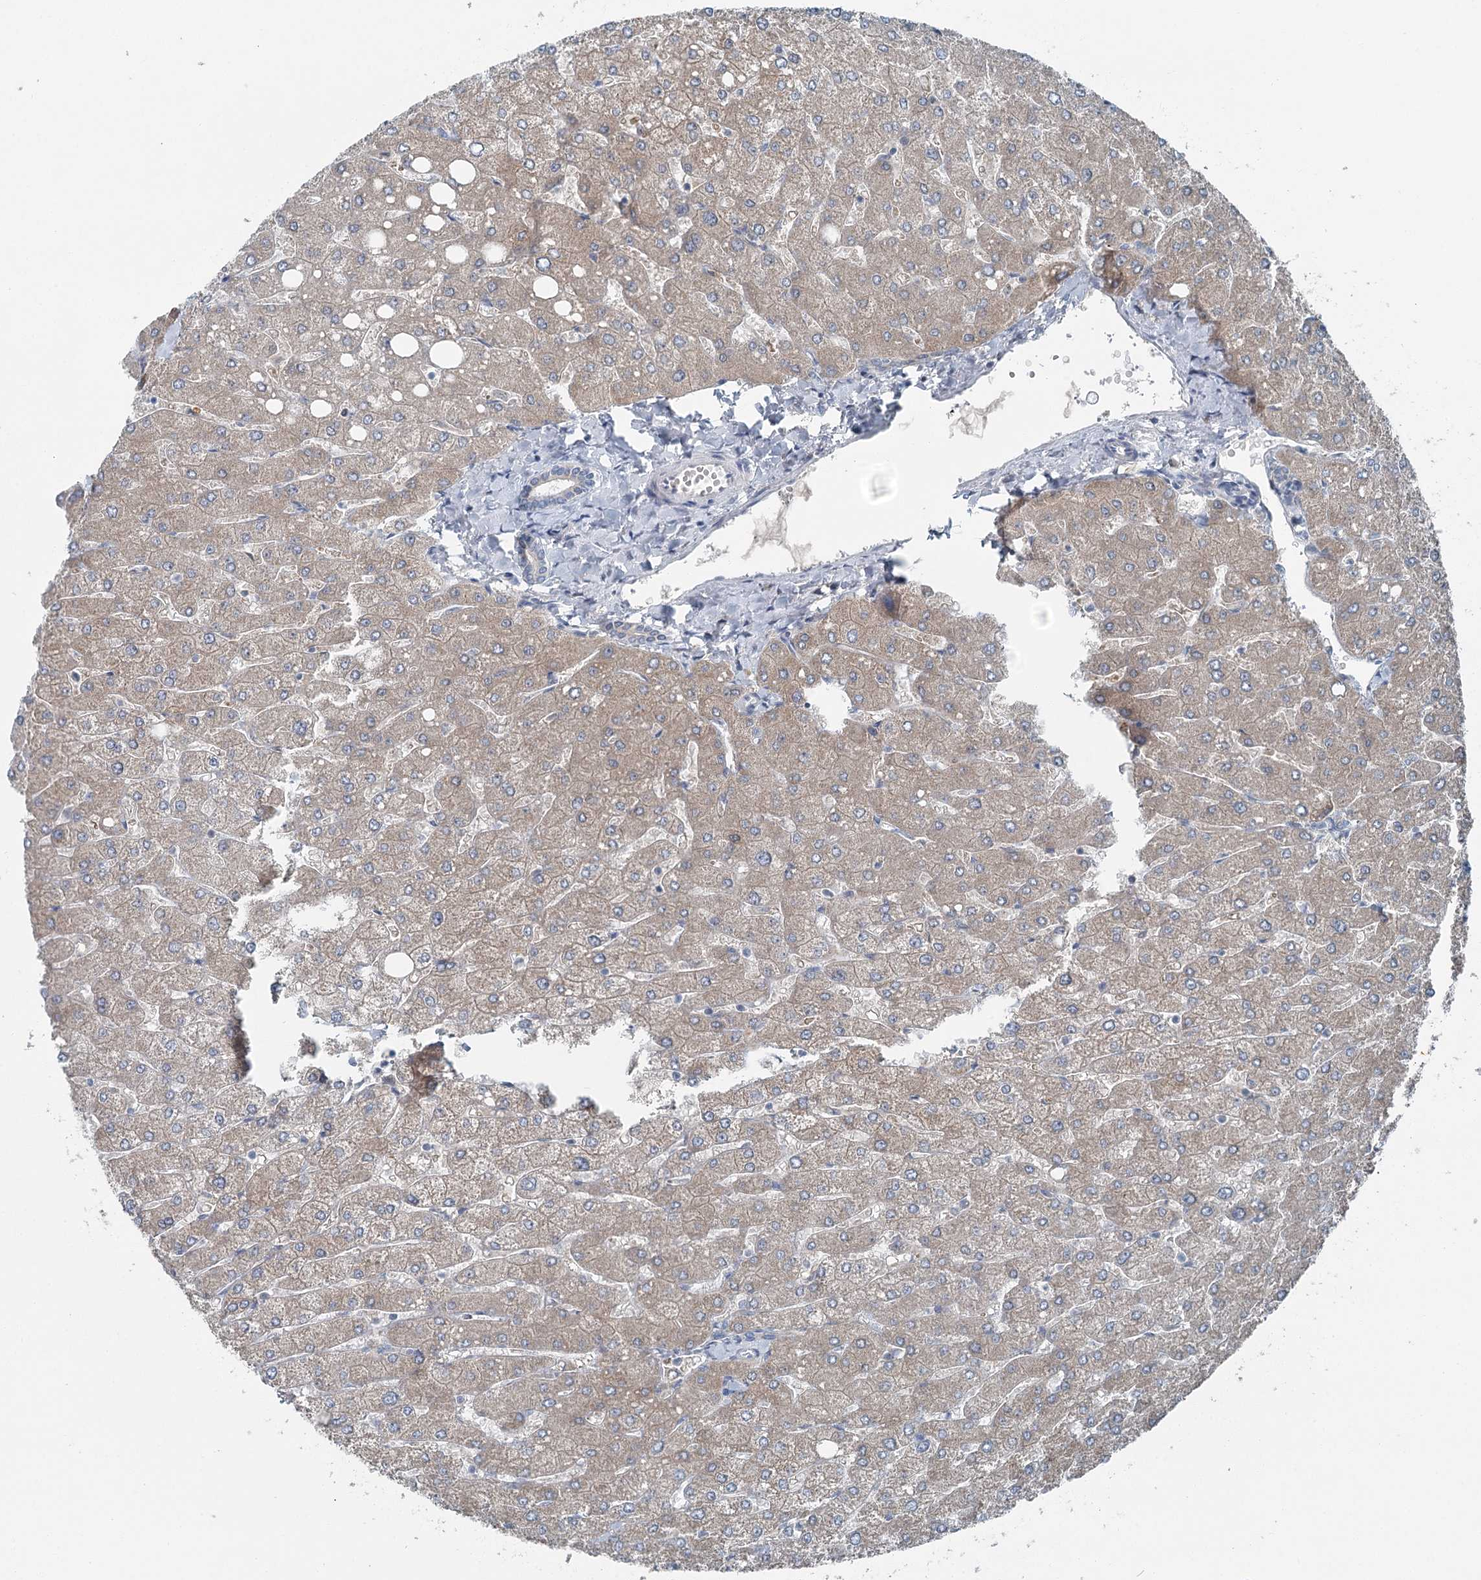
{"staining": {"intensity": "negative", "quantity": "none", "location": "none"}, "tissue": "liver", "cell_type": "Cholangiocytes", "image_type": "normal", "snomed": [{"axis": "morphology", "description": "Normal tissue, NOS"}, {"axis": "topography", "description": "Liver"}], "caption": "This photomicrograph is of benign liver stained with immunohistochemistry to label a protein in brown with the nuclei are counter-stained blue. There is no staining in cholangiocytes. (DAB (3,3'-diaminobenzidine) immunohistochemistry, high magnification).", "gene": "CHCHD5", "patient": {"sex": "male", "age": 55}}